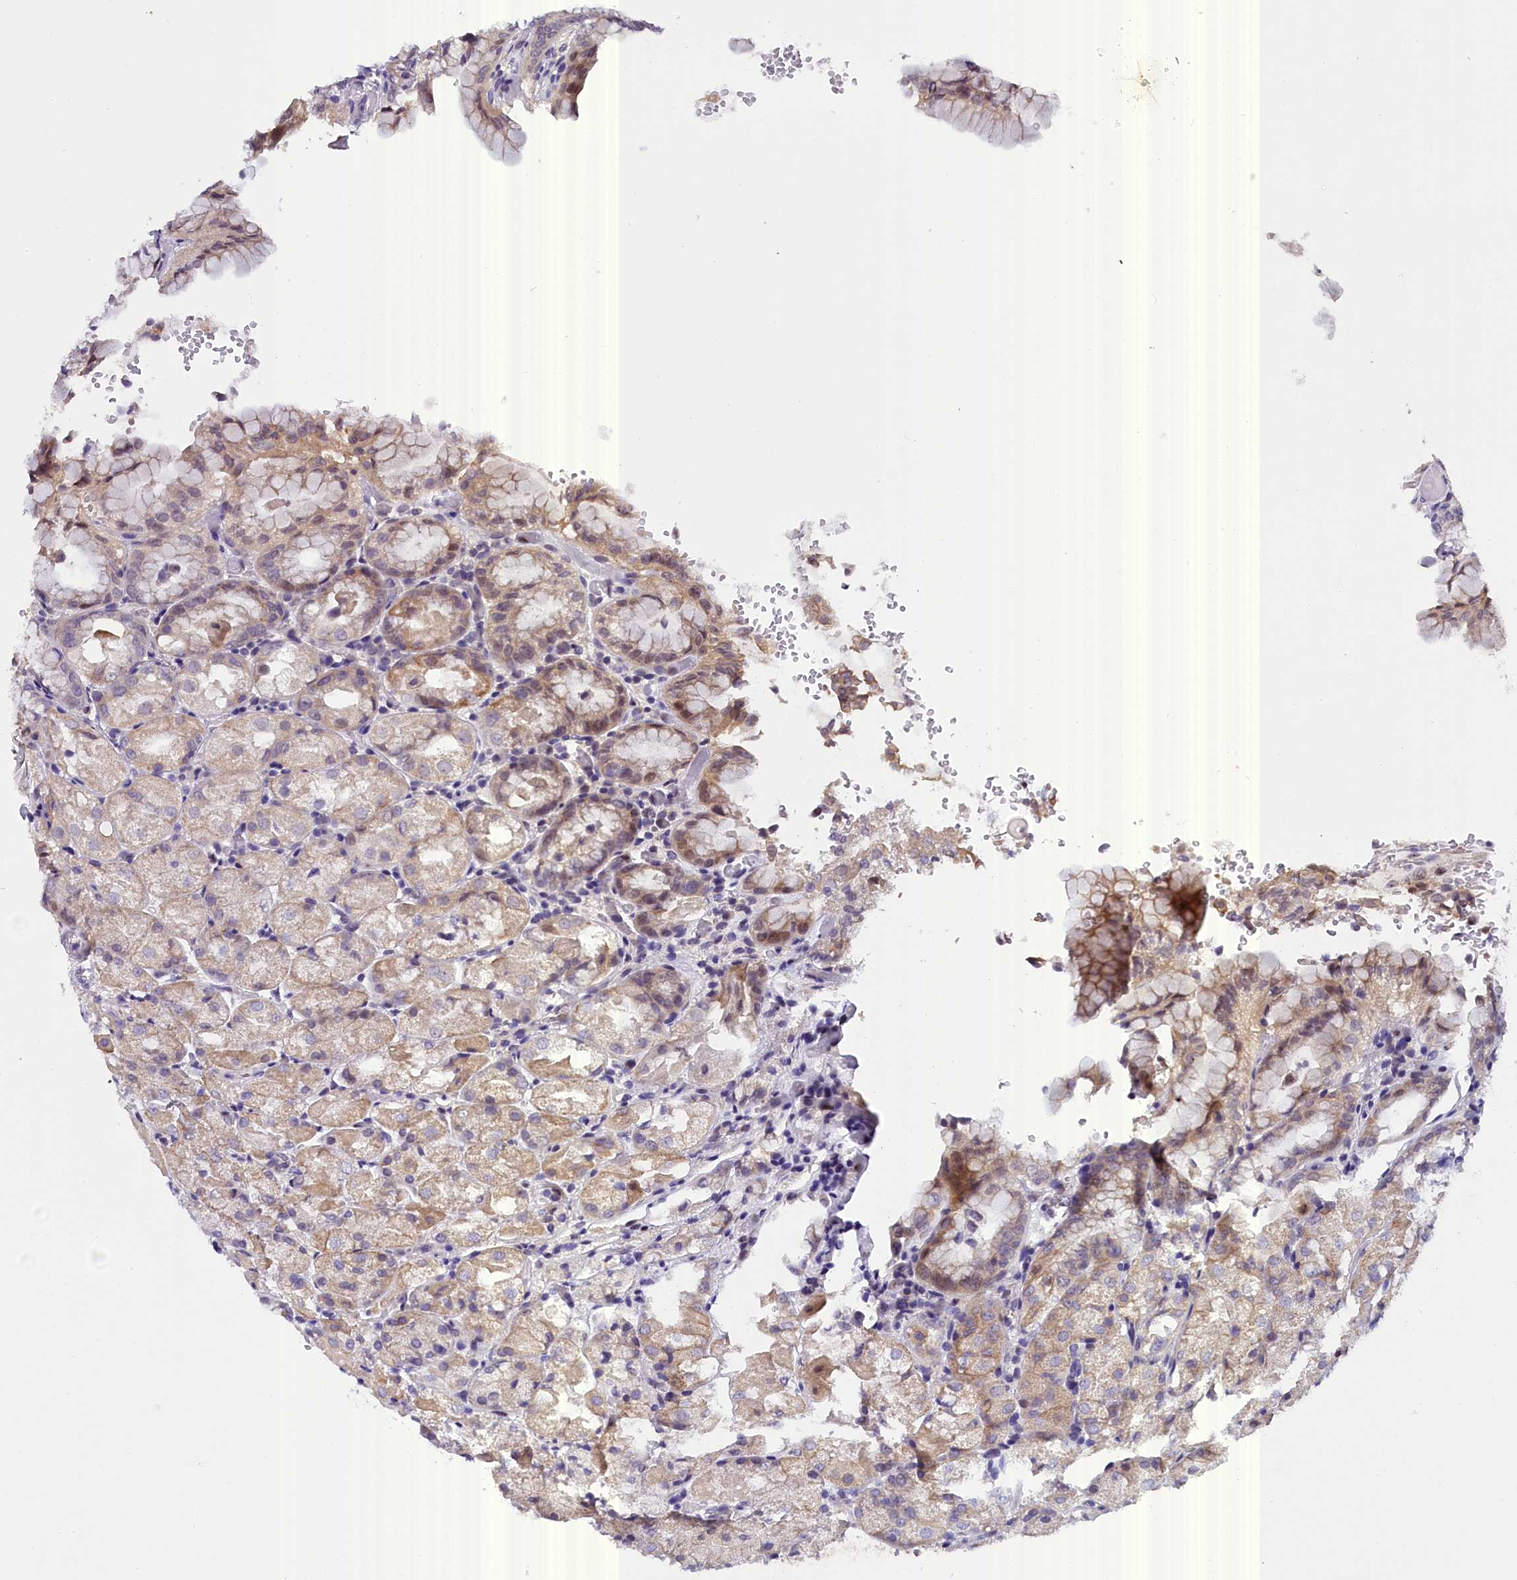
{"staining": {"intensity": "weak", "quantity": "25%-75%", "location": "cytoplasmic/membranous"}, "tissue": "stomach", "cell_type": "Glandular cells", "image_type": "normal", "snomed": [{"axis": "morphology", "description": "Normal tissue, NOS"}, {"axis": "topography", "description": "Stomach, upper"}, {"axis": "topography", "description": "Stomach, lower"}], "caption": "IHC (DAB) staining of benign human stomach displays weak cytoplasmic/membranous protein expression in about 25%-75% of glandular cells.", "gene": "ENKD1", "patient": {"sex": "male", "age": 62}}